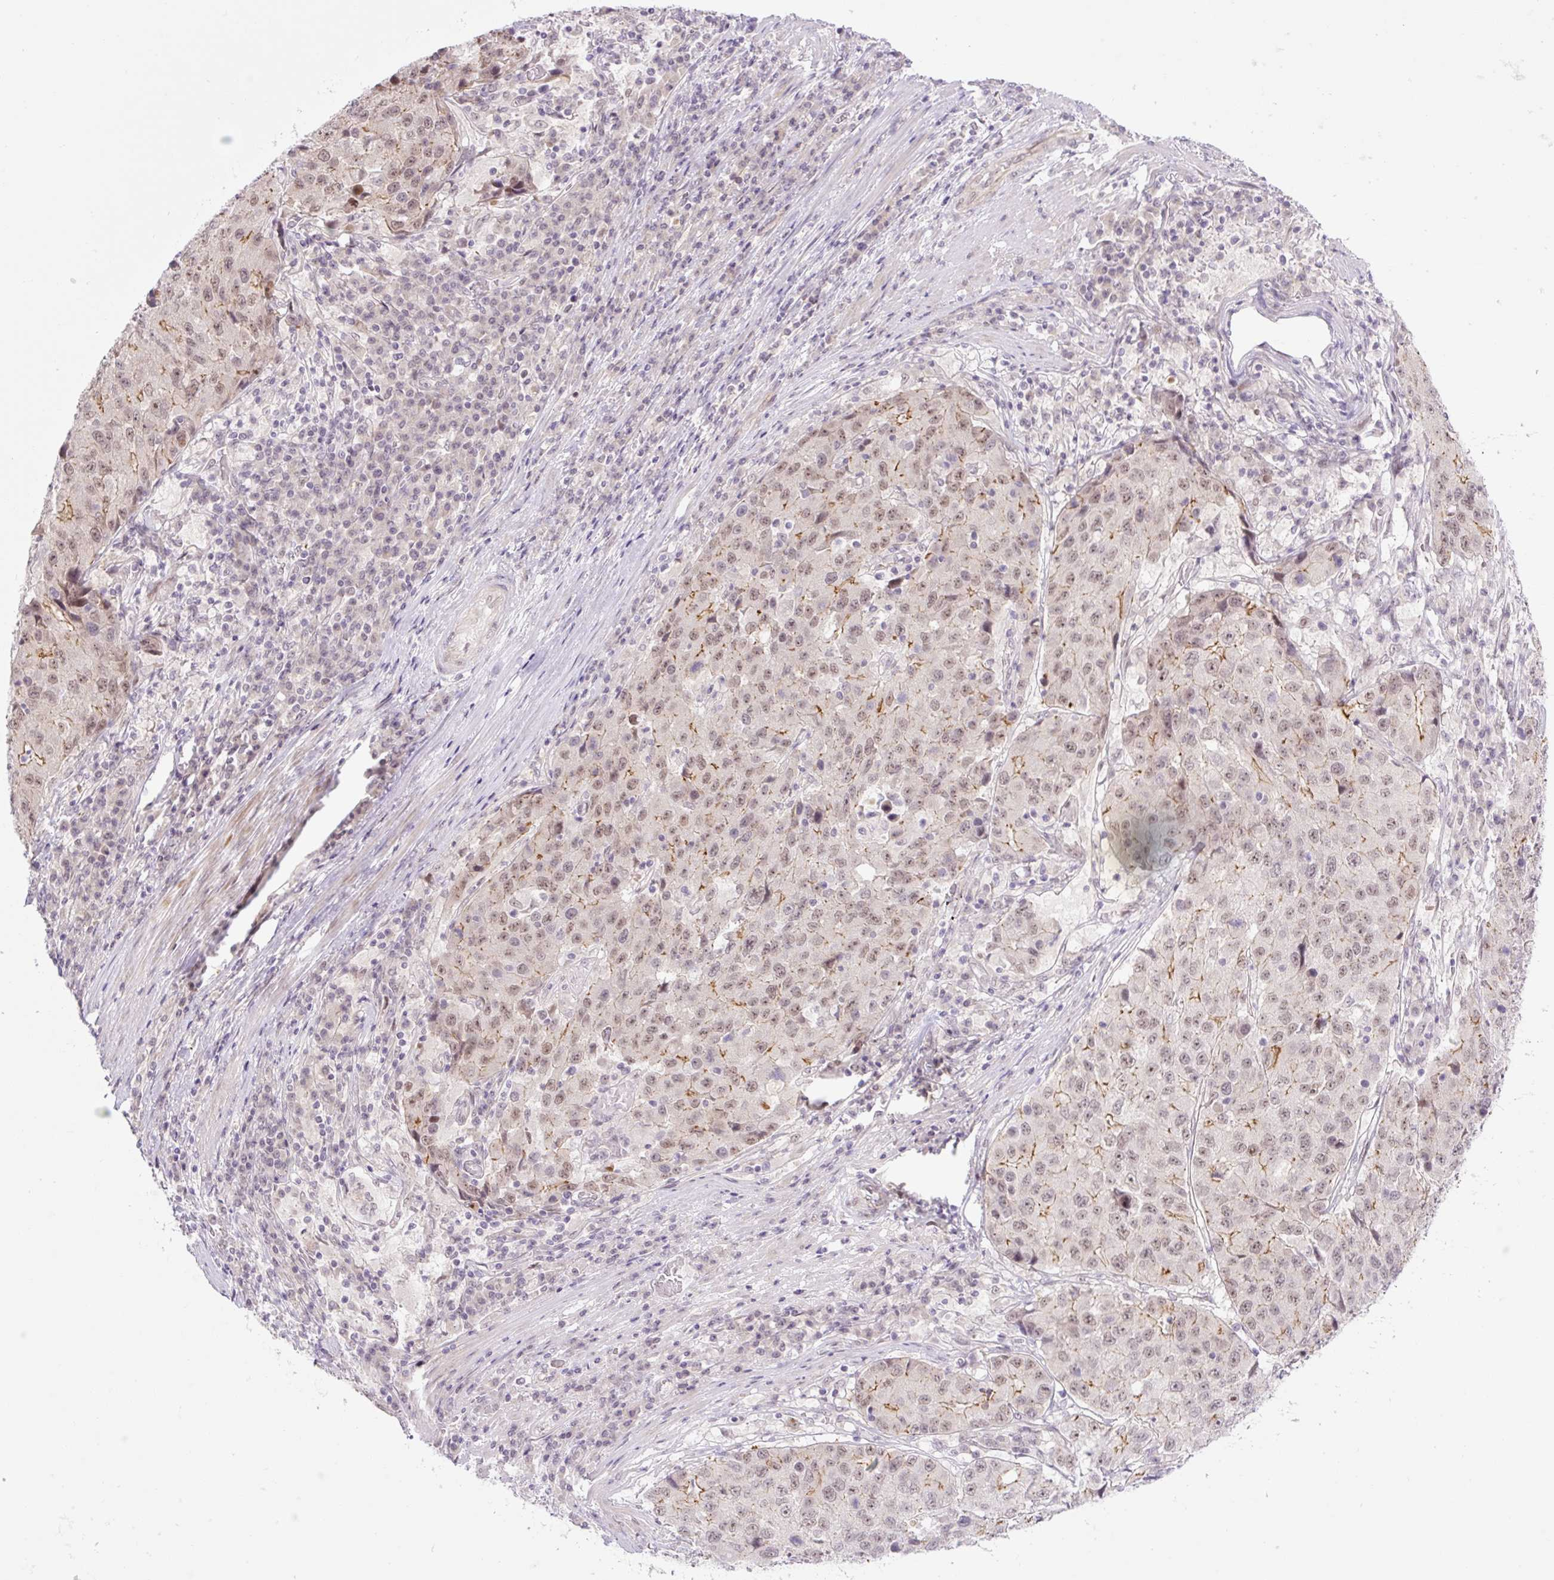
{"staining": {"intensity": "moderate", "quantity": "25%-75%", "location": "cytoplasmic/membranous,nuclear"}, "tissue": "stomach cancer", "cell_type": "Tumor cells", "image_type": "cancer", "snomed": [{"axis": "morphology", "description": "Adenocarcinoma, NOS"}, {"axis": "topography", "description": "Stomach"}], "caption": "Brown immunohistochemical staining in human stomach adenocarcinoma exhibits moderate cytoplasmic/membranous and nuclear staining in about 25%-75% of tumor cells.", "gene": "ICE1", "patient": {"sex": "male", "age": 71}}